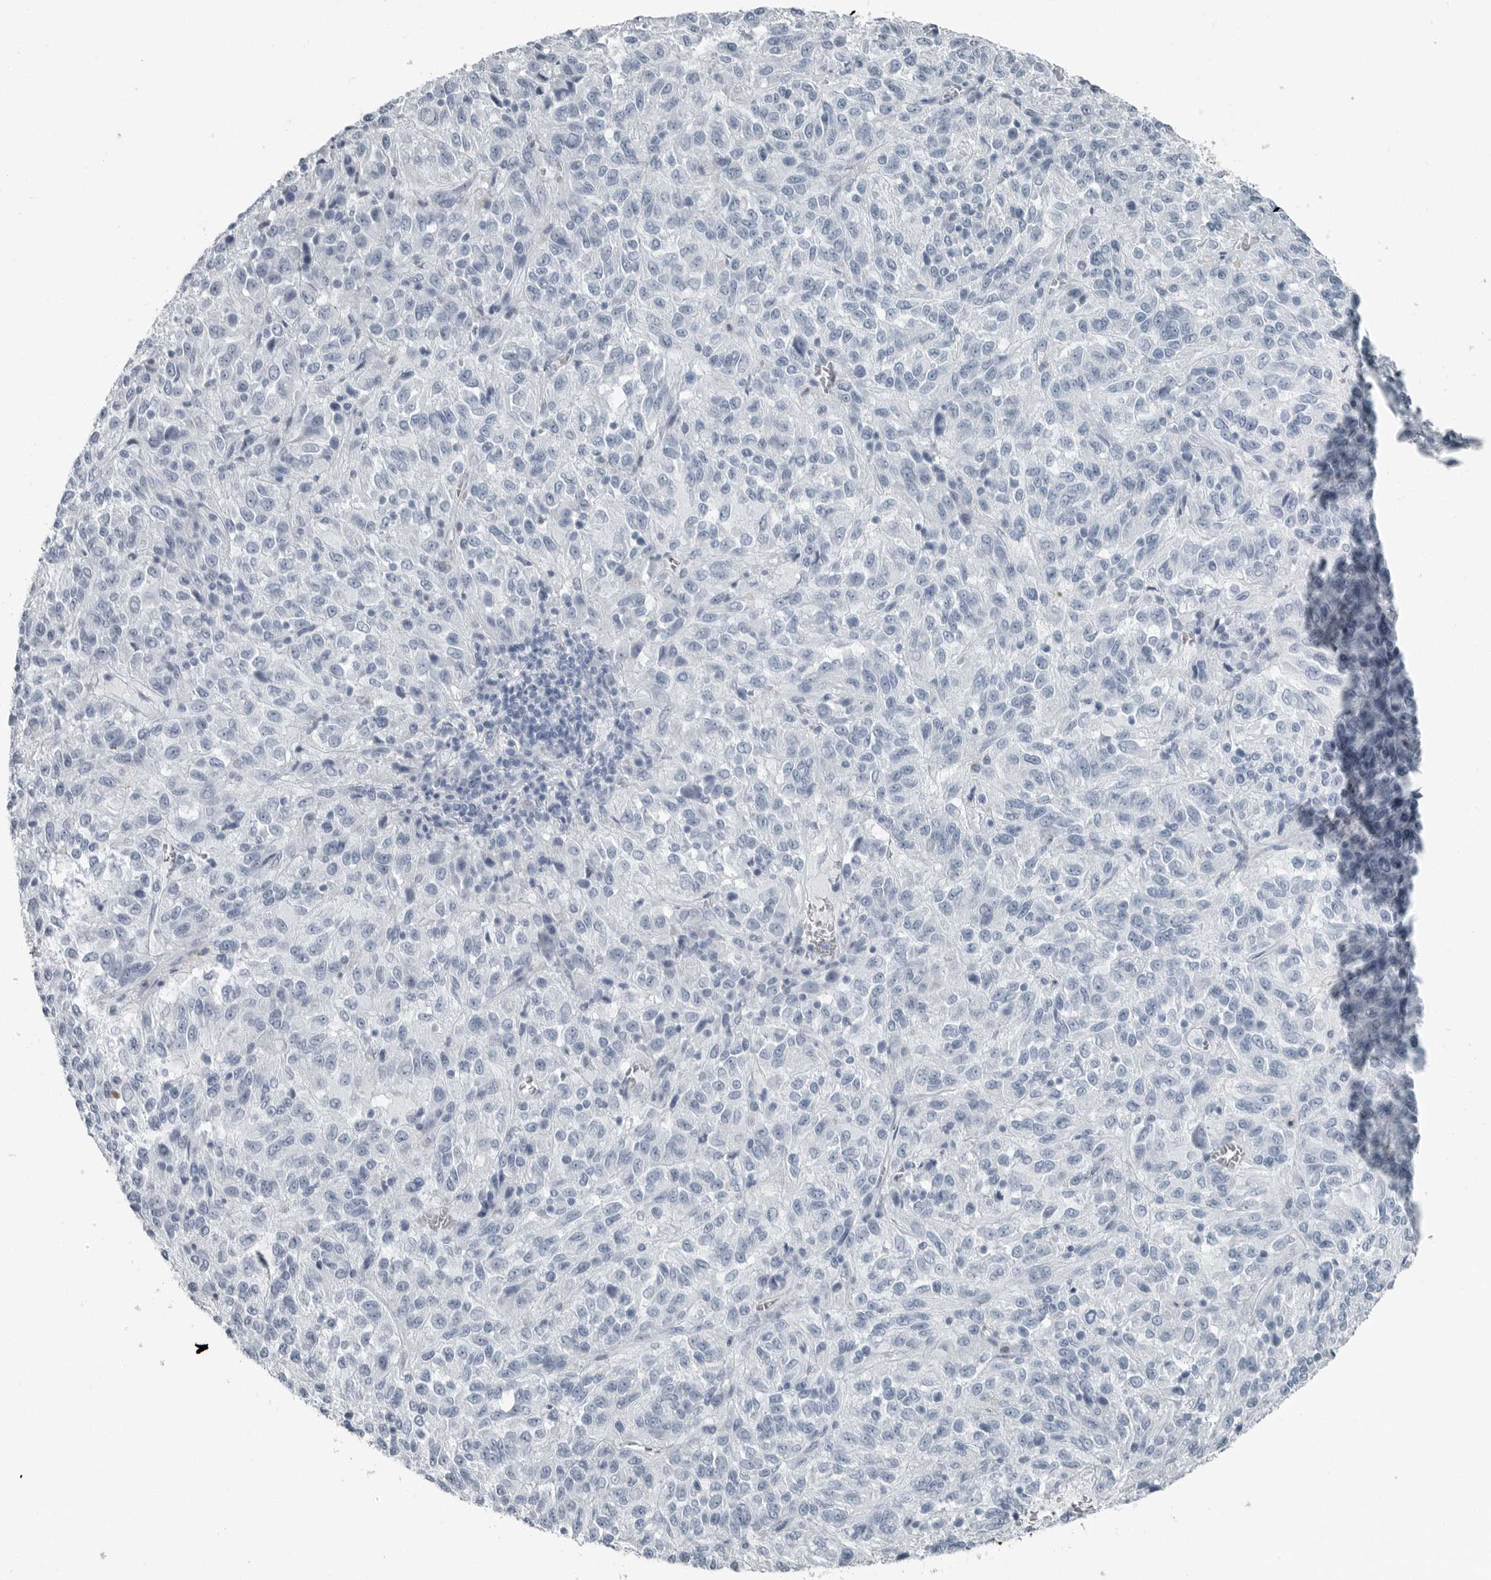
{"staining": {"intensity": "negative", "quantity": "none", "location": "none"}, "tissue": "melanoma", "cell_type": "Tumor cells", "image_type": "cancer", "snomed": [{"axis": "morphology", "description": "Malignant melanoma, Metastatic site"}, {"axis": "topography", "description": "Lung"}], "caption": "An IHC histopathology image of malignant melanoma (metastatic site) is shown. There is no staining in tumor cells of malignant melanoma (metastatic site).", "gene": "FABP6", "patient": {"sex": "male", "age": 64}}